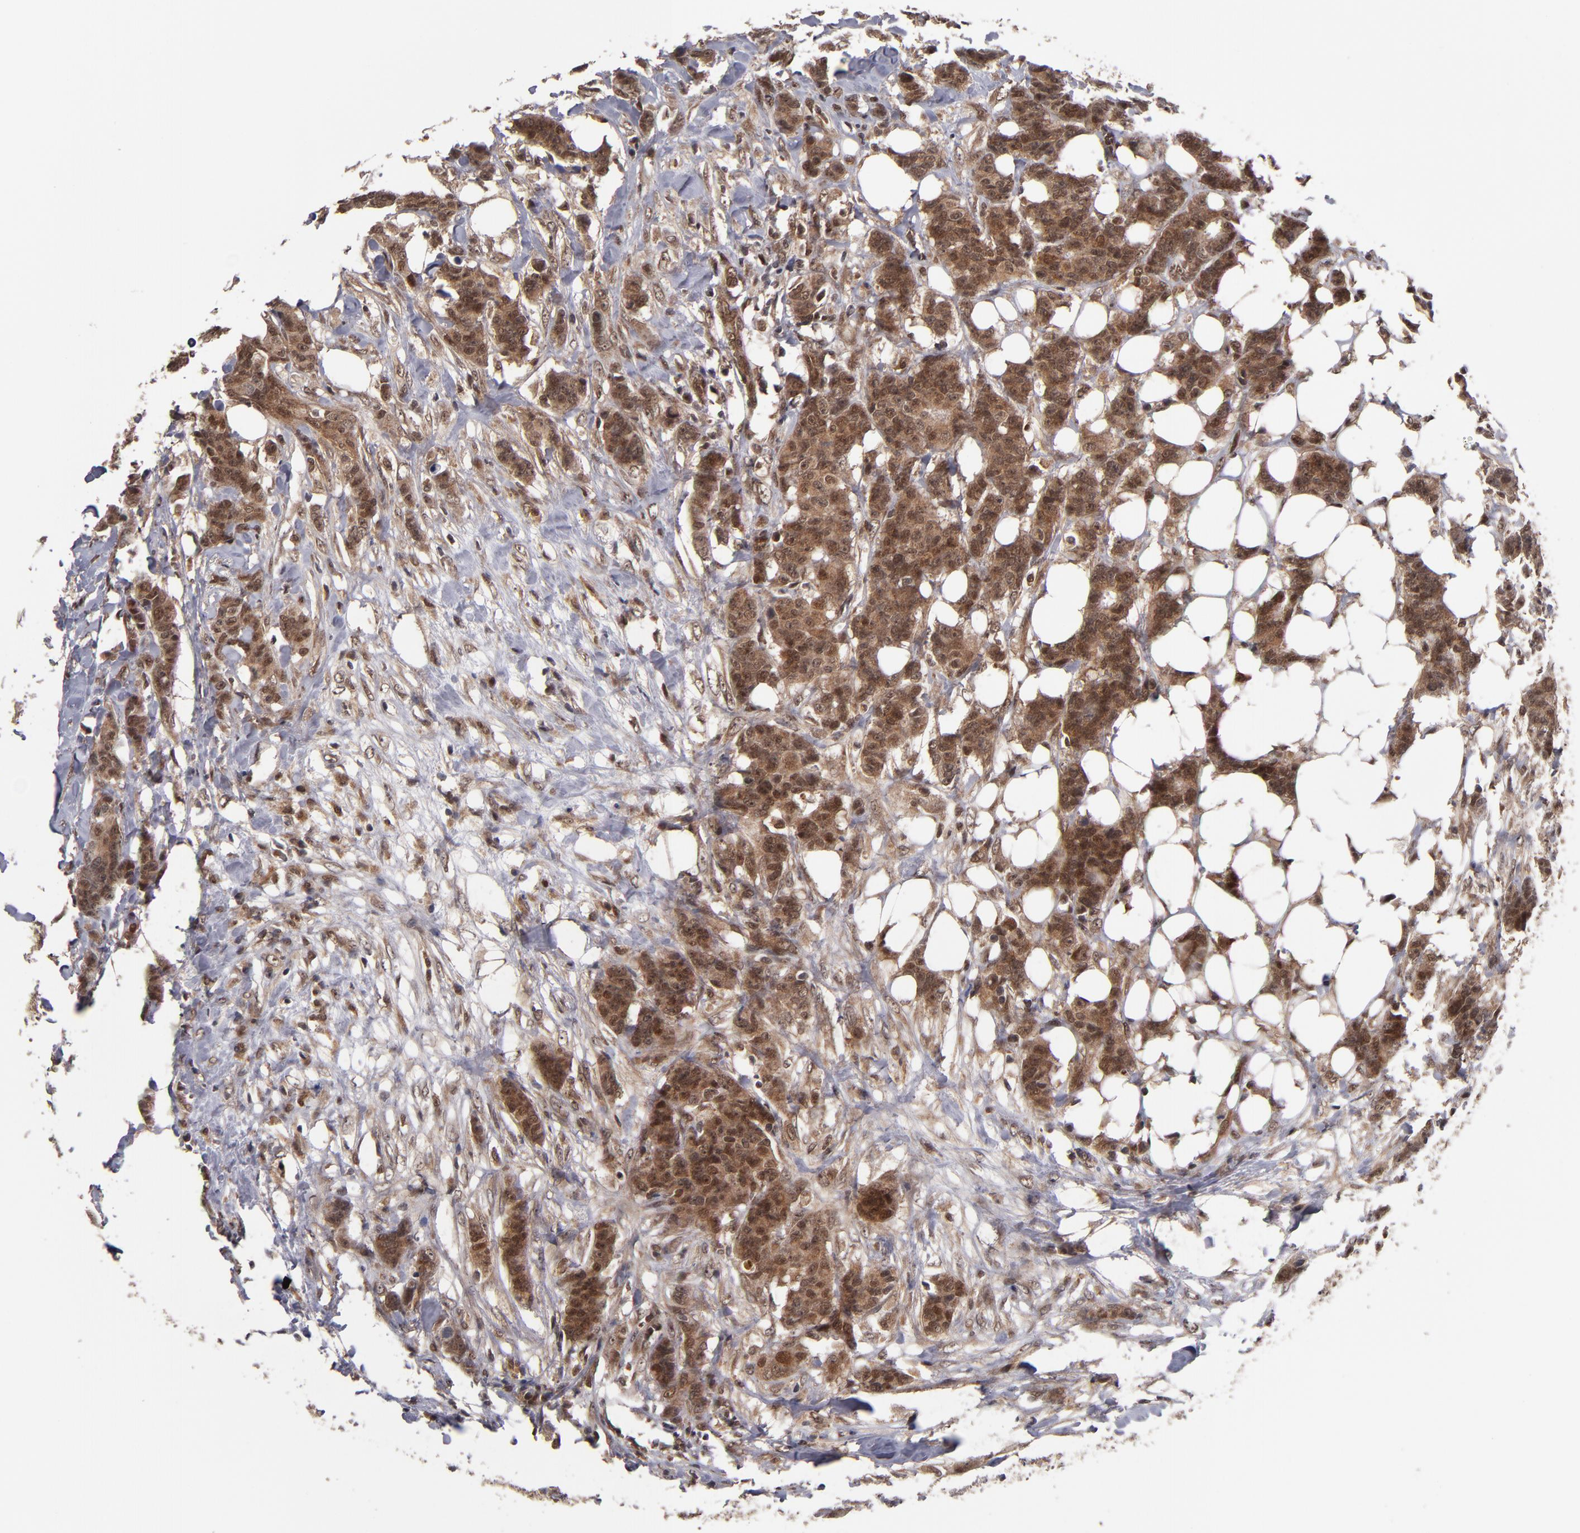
{"staining": {"intensity": "moderate", "quantity": ">75%", "location": "cytoplasmic/membranous,nuclear"}, "tissue": "breast cancer", "cell_type": "Tumor cells", "image_type": "cancer", "snomed": [{"axis": "morphology", "description": "Duct carcinoma"}, {"axis": "topography", "description": "Breast"}], "caption": "This is a histology image of immunohistochemistry staining of breast infiltrating ductal carcinoma, which shows moderate positivity in the cytoplasmic/membranous and nuclear of tumor cells.", "gene": "CUL5", "patient": {"sex": "female", "age": 40}}